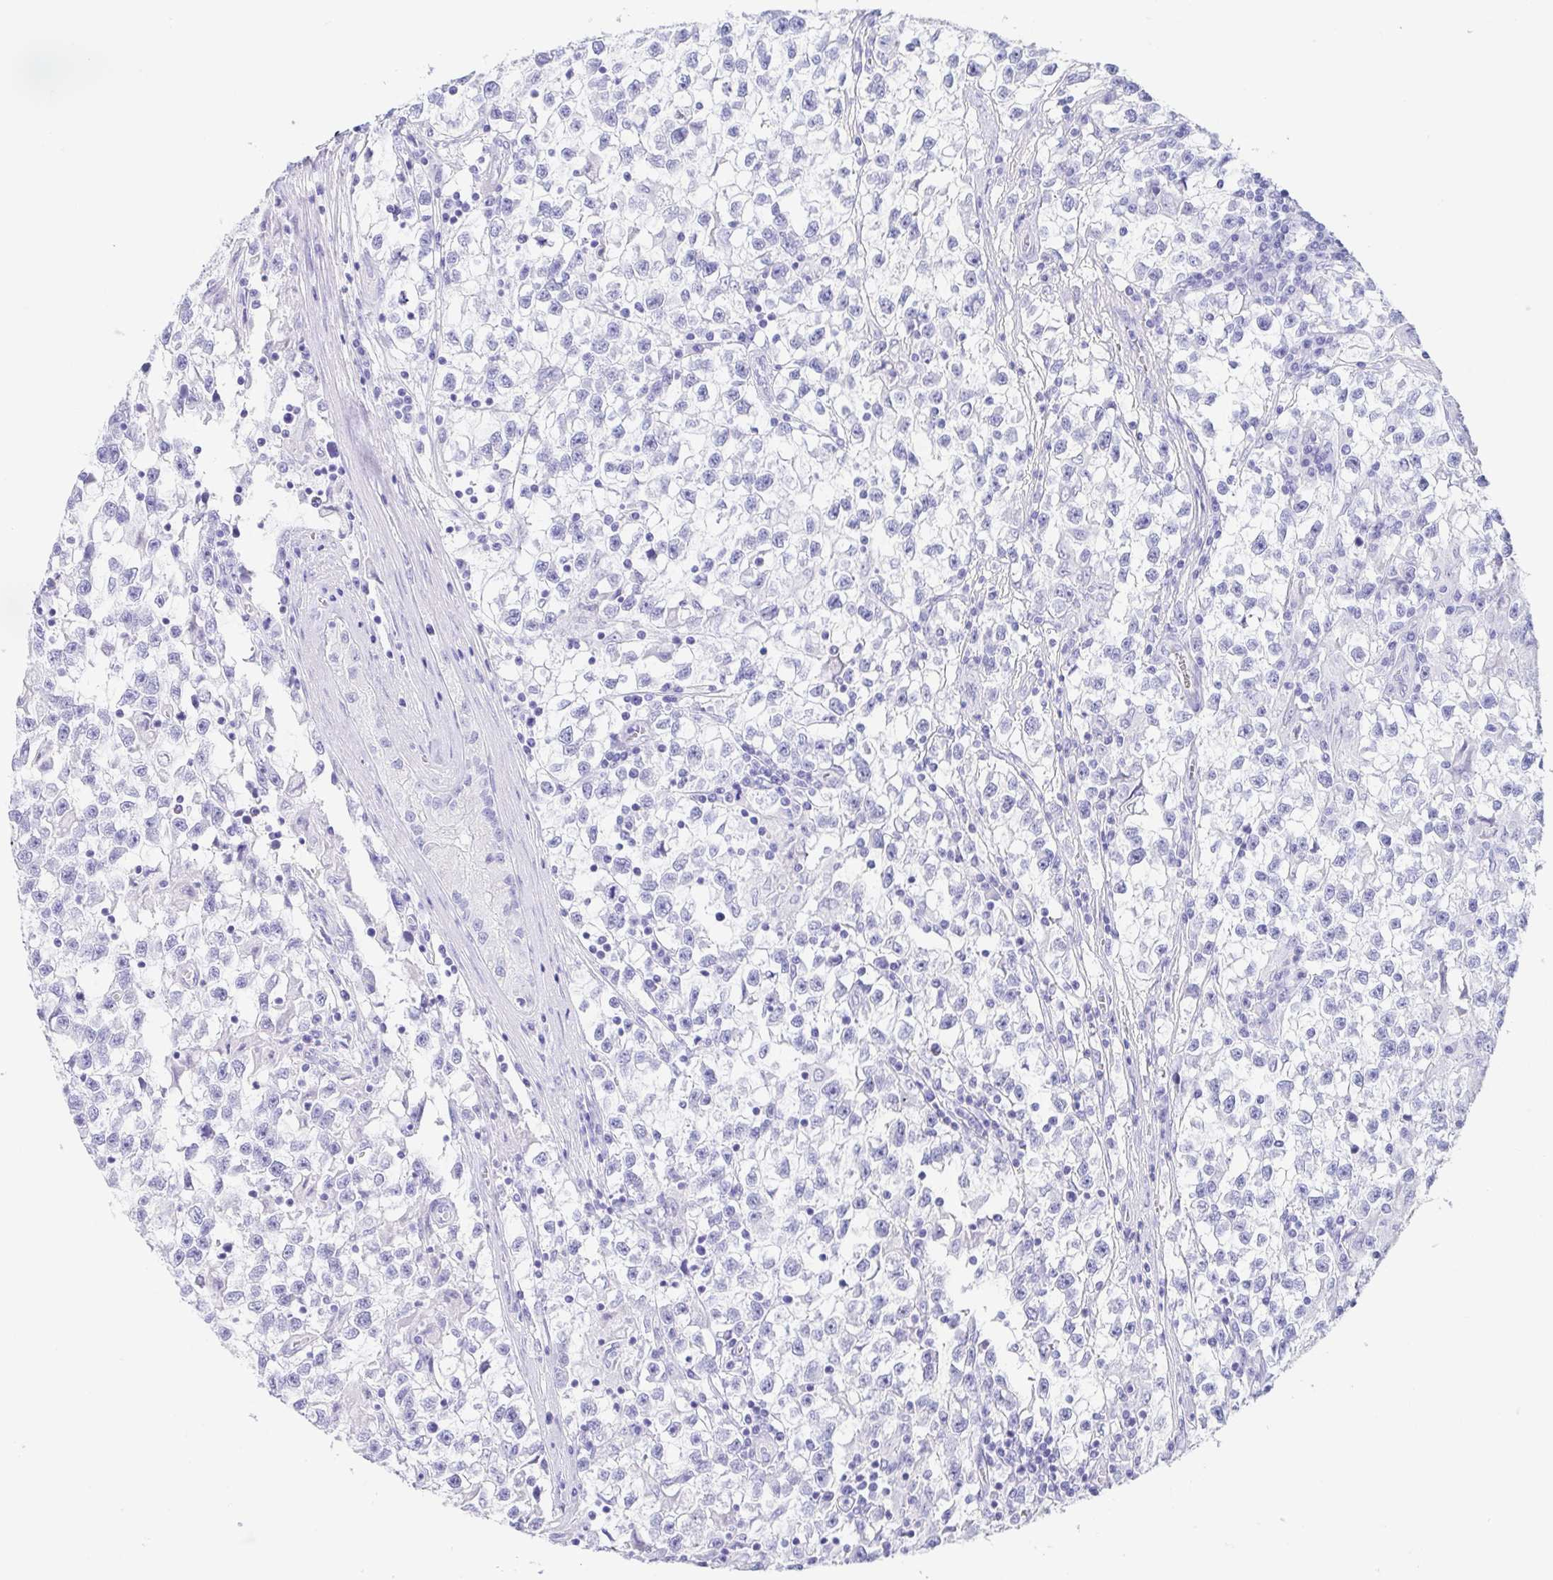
{"staining": {"intensity": "negative", "quantity": "none", "location": "none"}, "tissue": "testis cancer", "cell_type": "Tumor cells", "image_type": "cancer", "snomed": [{"axis": "morphology", "description": "Seminoma, NOS"}, {"axis": "topography", "description": "Testis"}], "caption": "Human testis cancer stained for a protein using immunohistochemistry displays no positivity in tumor cells.", "gene": "GKN1", "patient": {"sex": "male", "age": 31}}